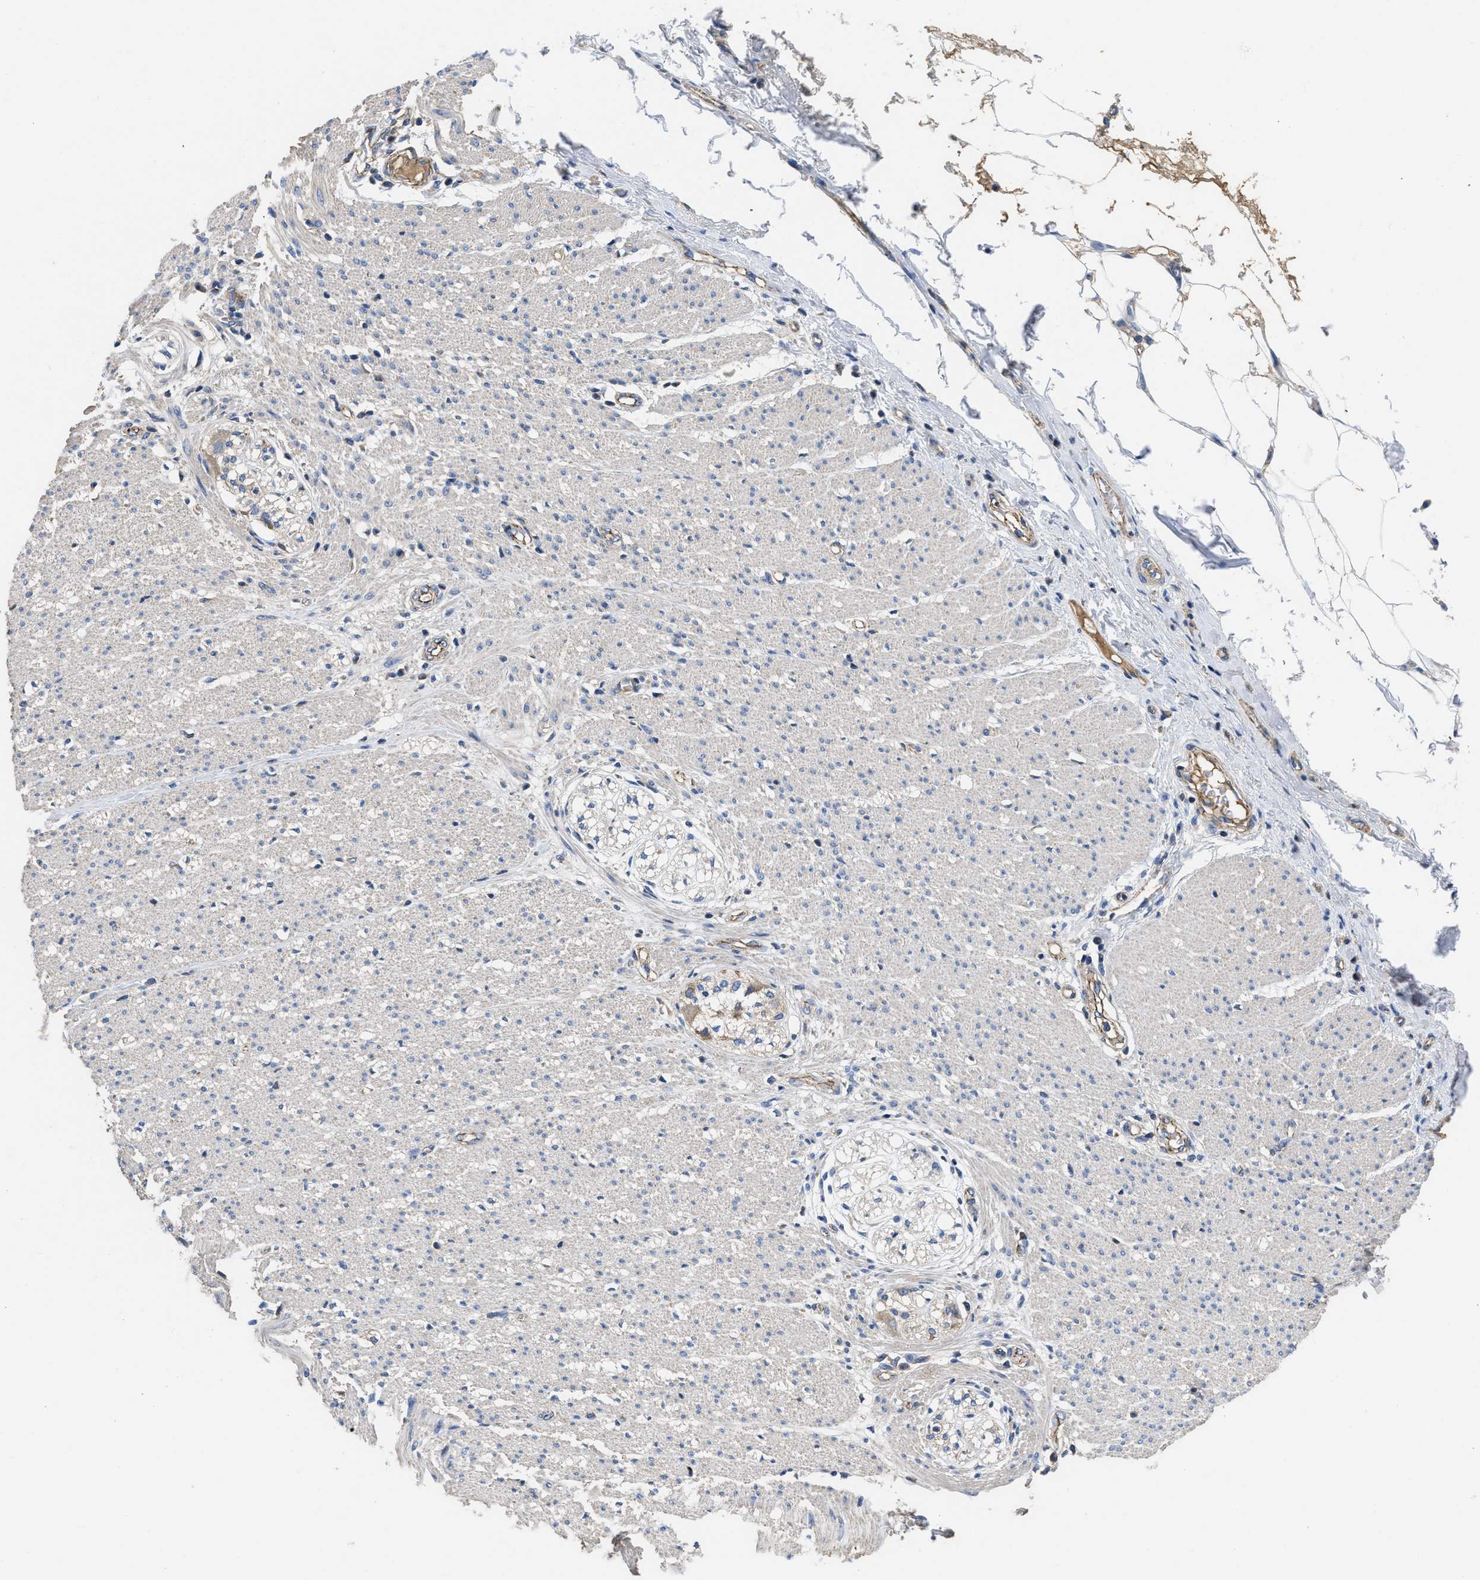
{"staining": {"intensity": "negative", "quantity": "none", "location": "none"}, "tissue": "smooth muscle", "cell_type": "Smooth muscle cells", "image_type": "normal", "snomed": [{"axis": "morphology", "description": "Normal tissue, NOS"}, {"axis": "morphology", "description": "Adenocarcinoma, NOS"}, {"axis": "topography", "description": "Colon"}, {"axis": "topography", "description": "Peripheral nerve tissue"}], "caption": "Immunohistochemical staining of benign human smooth muscle shows no significant expression in smooth muscle cells. (IHC, brightfield microscopy, high magnification).", "gene": "USP4", "patient": {"sex": "male", "age": 14}}